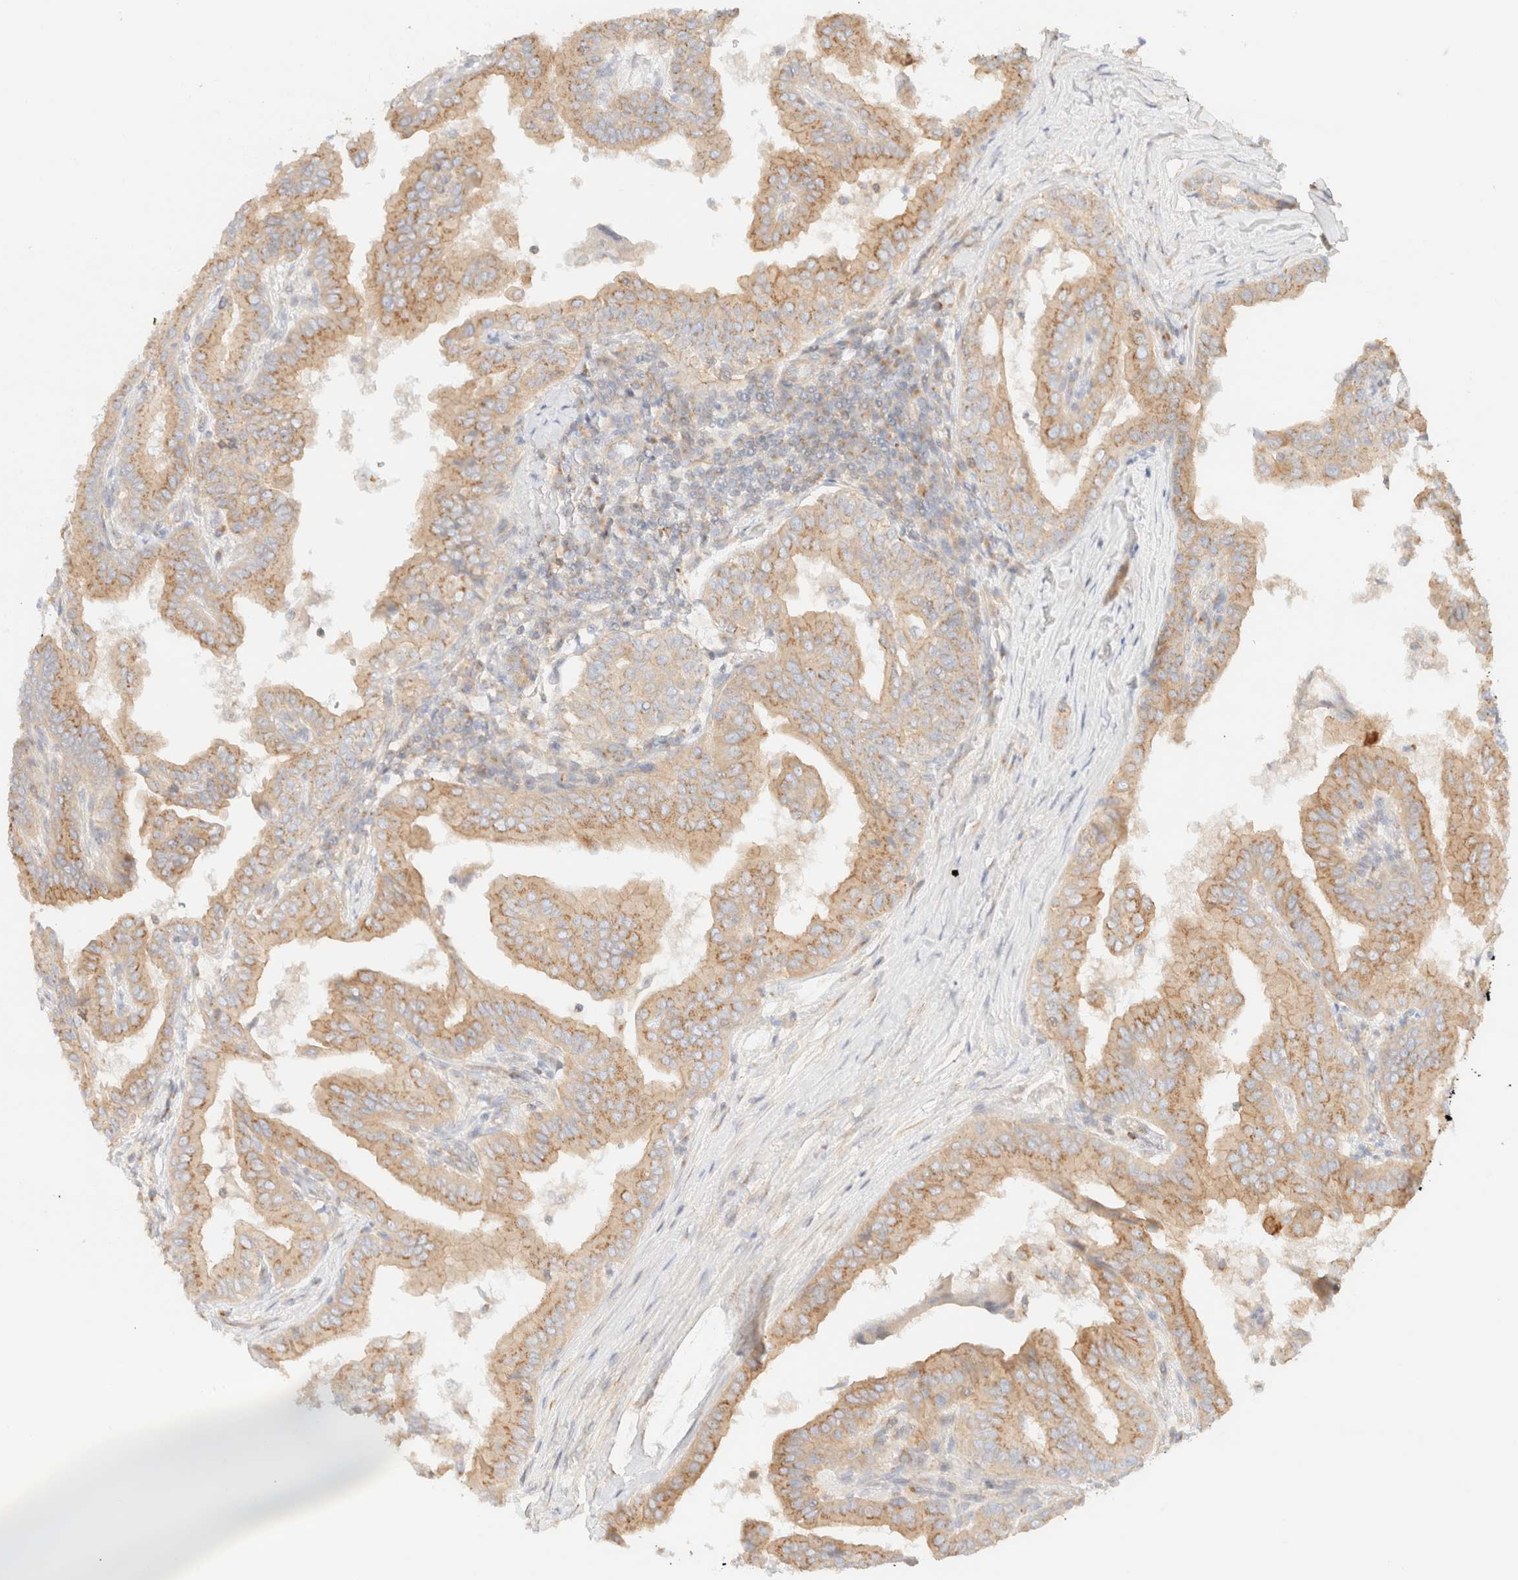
{"staining": {"intensity": "moderate", "quantity": ">75%", "location": "cytoplasmic/membranous"}, "tissue": "thyroid cancer", "cell_type": "Tumor cells", "image_type": "cancer", "snomed": [{"axis": "morphology", "description": "Papillary adenocarcinoma, NOS"}, {"axis": "topography", "description": "Thyroid gland"}], "caption": "The immunohistochemical stain labels moderate cytoplasmic/membranous positivity in tumor cells of thyroid papillary adenocarcinoma tissue.", "gene": "MYO10", "patient": {"sex": "male", "age": 33}}